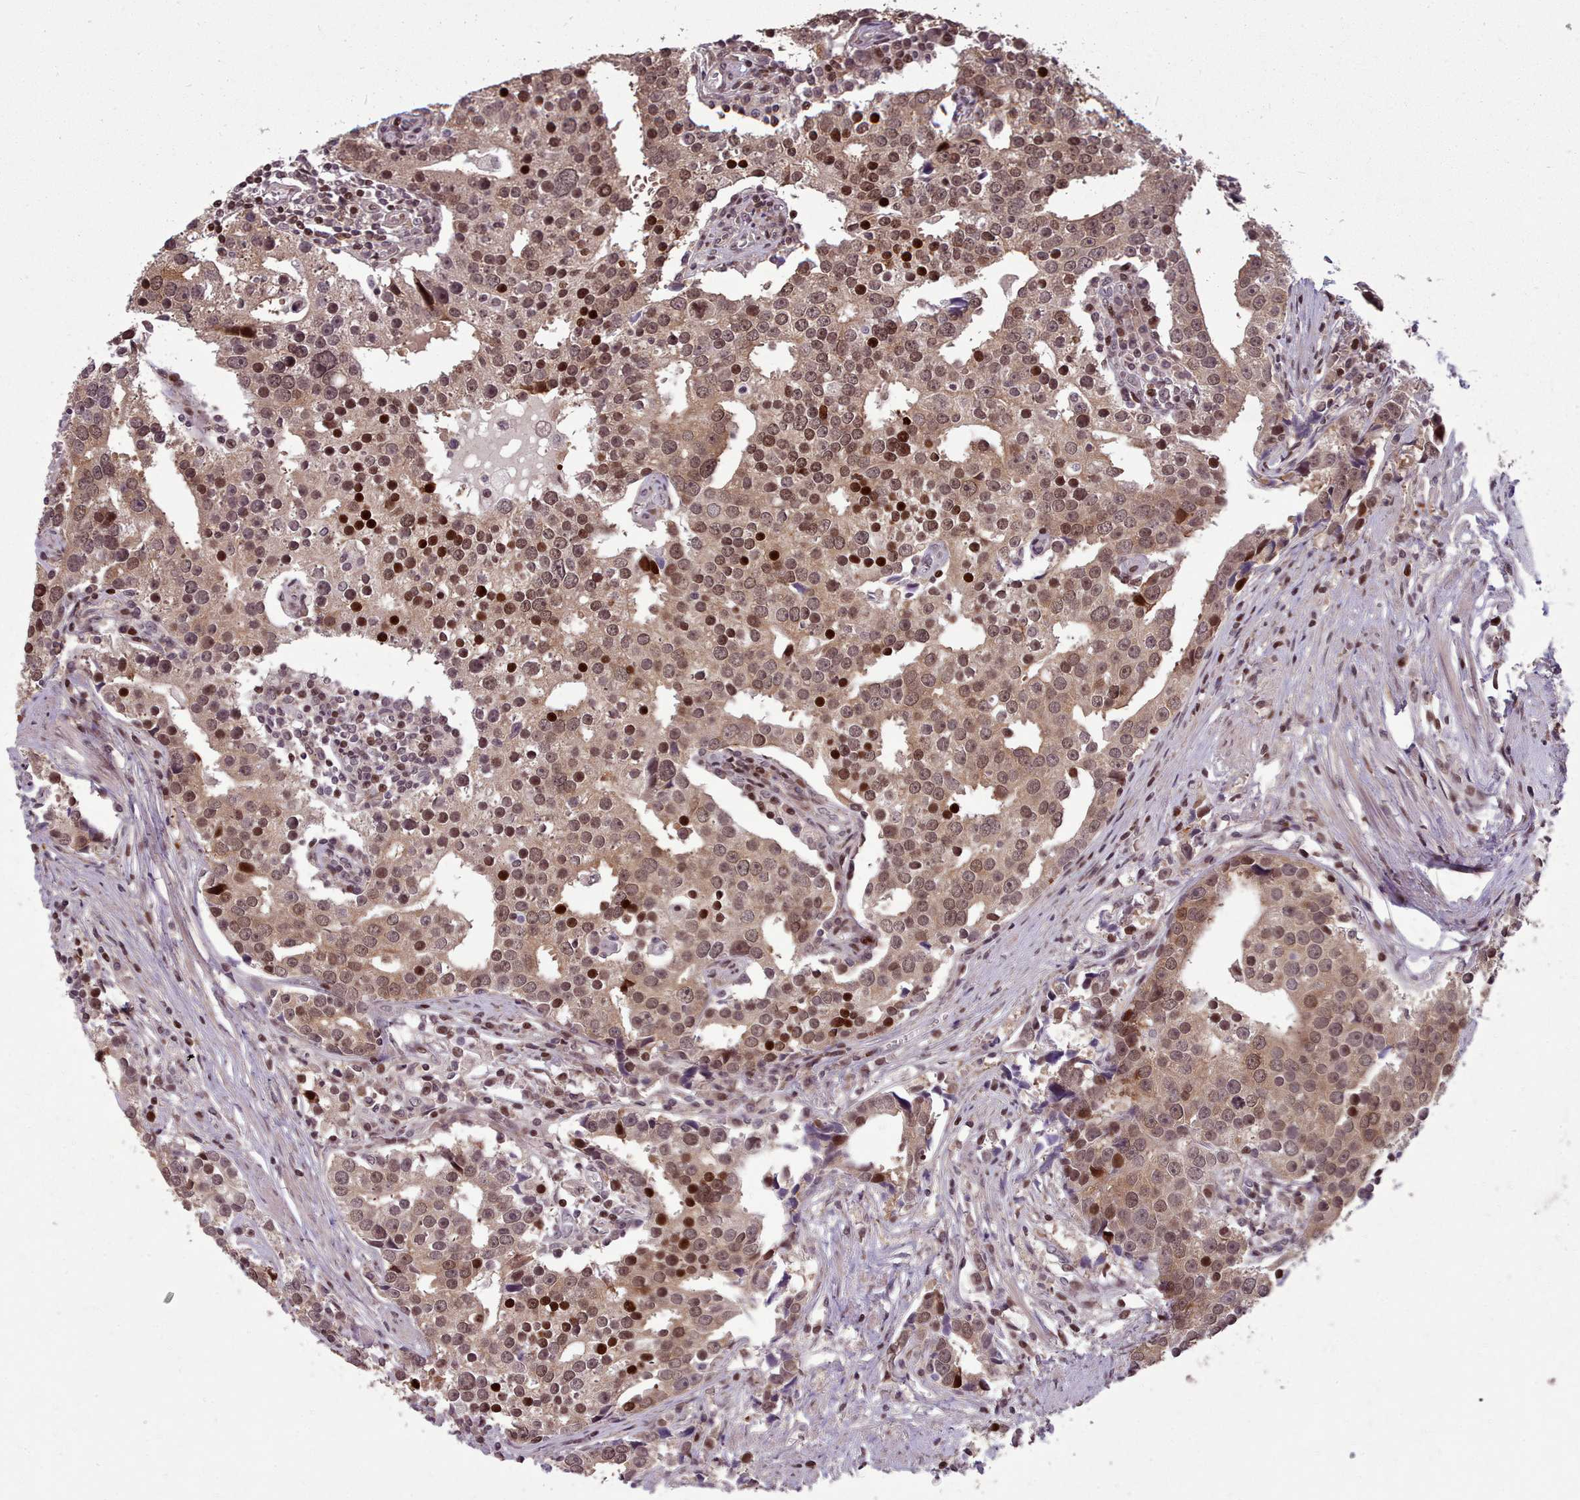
{"staining": {"intensity": "moderate", "quantity": ">75%", "location": "cytoplasmic/membranous,nuclear"}, "tissue": "prostate cancer", "cell_type": "Tumor cells", "image_type": "cancer", "snomed": [{"axis": "morphology", "description": "Adenocarcinoma, High grade"}, {"axis": "topography", "description": "Prostate"}], "caption": "This is an image of IHC staining of prostate cancer, which shows moderate expression in the cytoplasmic/membranous and nuclear of tumor cells.", "gene": "ENSA", "patient": {"sex": "male", "age": 71}}